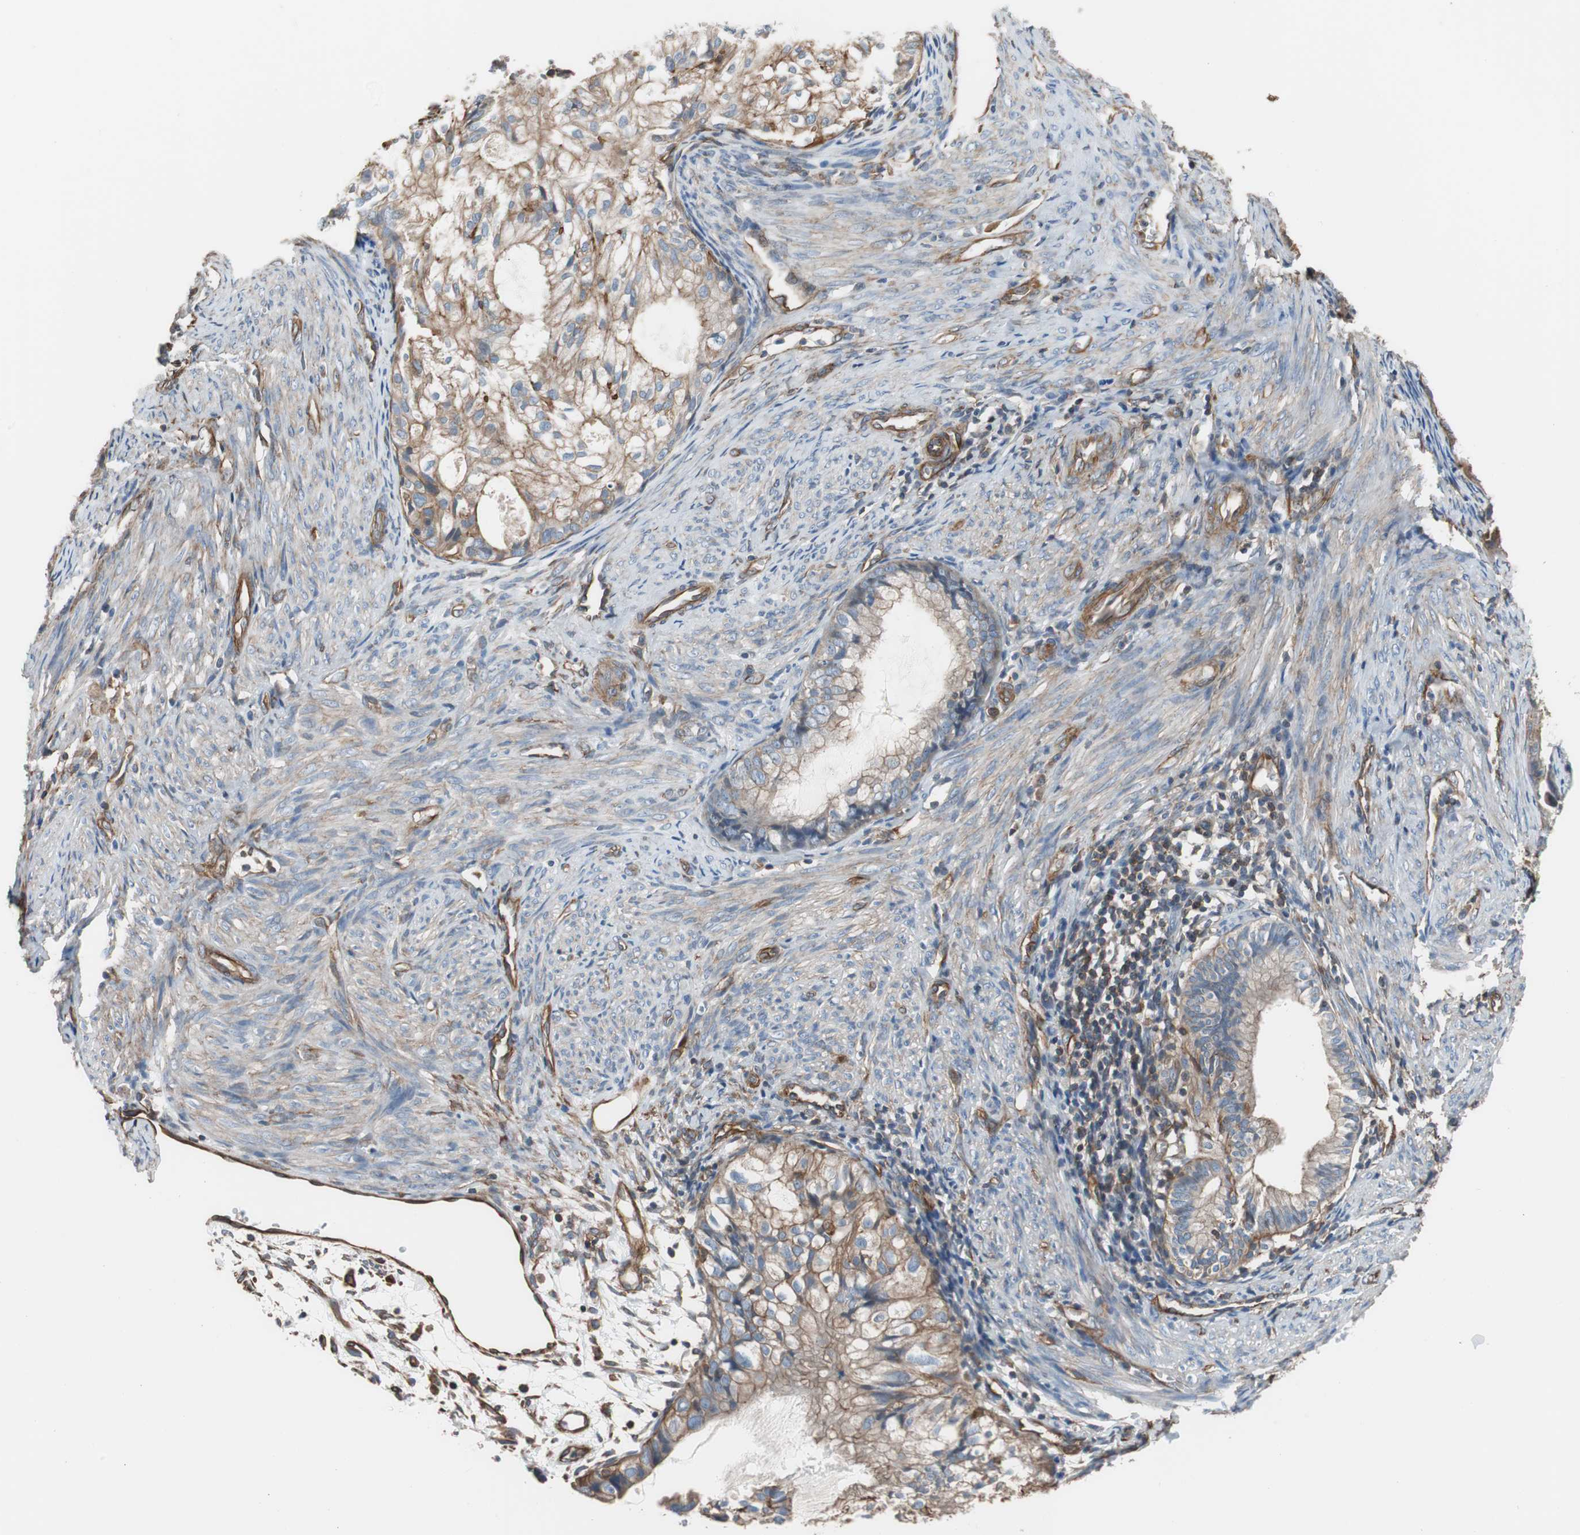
{"staining": {"intensity": "weak", "quantity": "25%-75%", "location": "cytoplasmic/membranous"}, "tissue": "cervical cancer", "cell_type": "Tumor cells", "image_type": "cancer", "snomed": [{"axis": "morphology", "description": "Normal tissue, NOS"}, {"axis": "morphology", "description": "Adenocarcinoma, NOS"}, {"axis": "topography", "description": "Cervix"}, {"axis": "topography", "description": "Endometrium"}], "caption": "A low amount of weak cytoplasmic/membranous positivity is present in approximately 25%-75% of tumor cells in adenocarcinoma (cervical) tissue. (brown staining indicates protein expression, while blue staining denotes nuclei).", "gene": "KIF3B", "patient": {"sex": "female", "age": 86}}